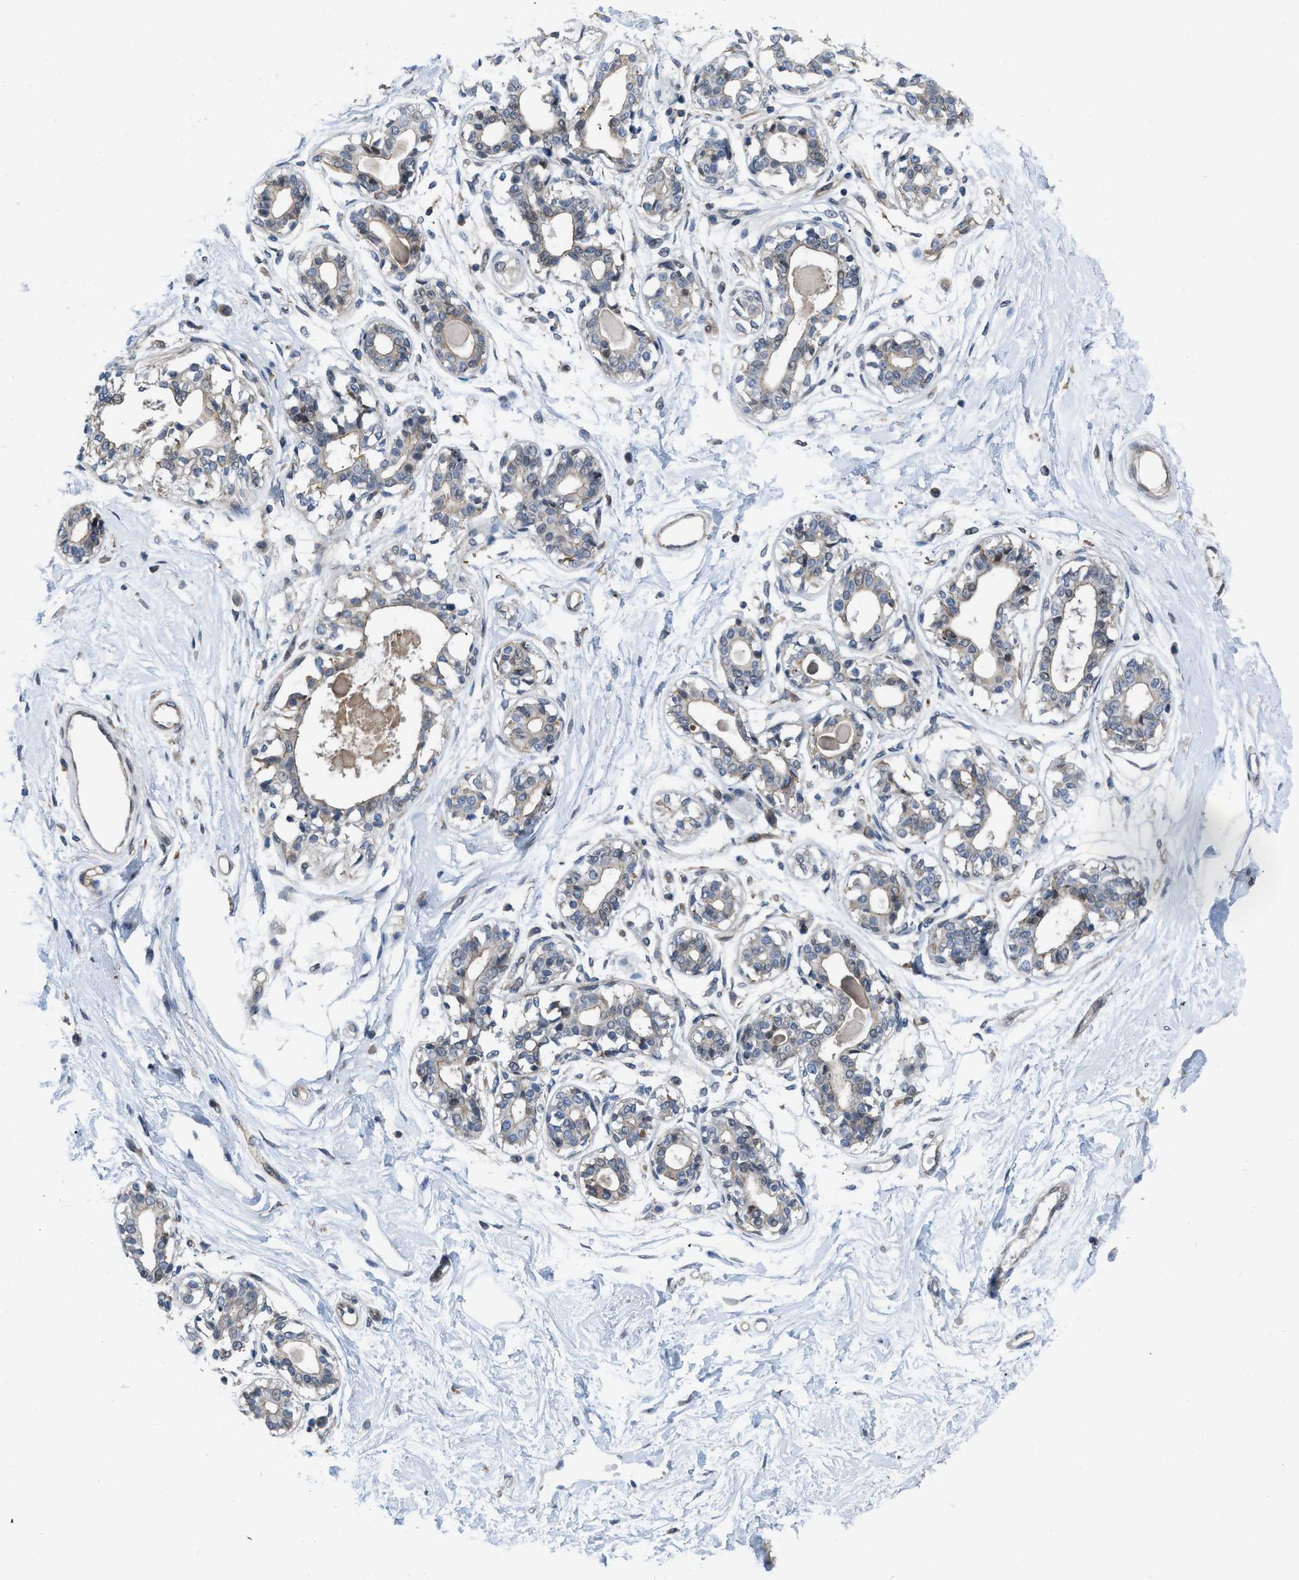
{"staining": {"intensity": "negative", "quantity": "none", "location": "none"}, "tissue": "breast", "cell_type": "Adipocytes", "image_type": "normal", "snomed": [{"axis": "morphology", "description": "Normal tissue, NOS"}, {"axis": "topography", "description": "Breast"}], "caption": "An image of human breast is negative for staining in adipocytes. (IHC, brightfield microscopy, high magnification).", "gene": "MYO18A", "patient": {"sex": "female", "age": 45}}